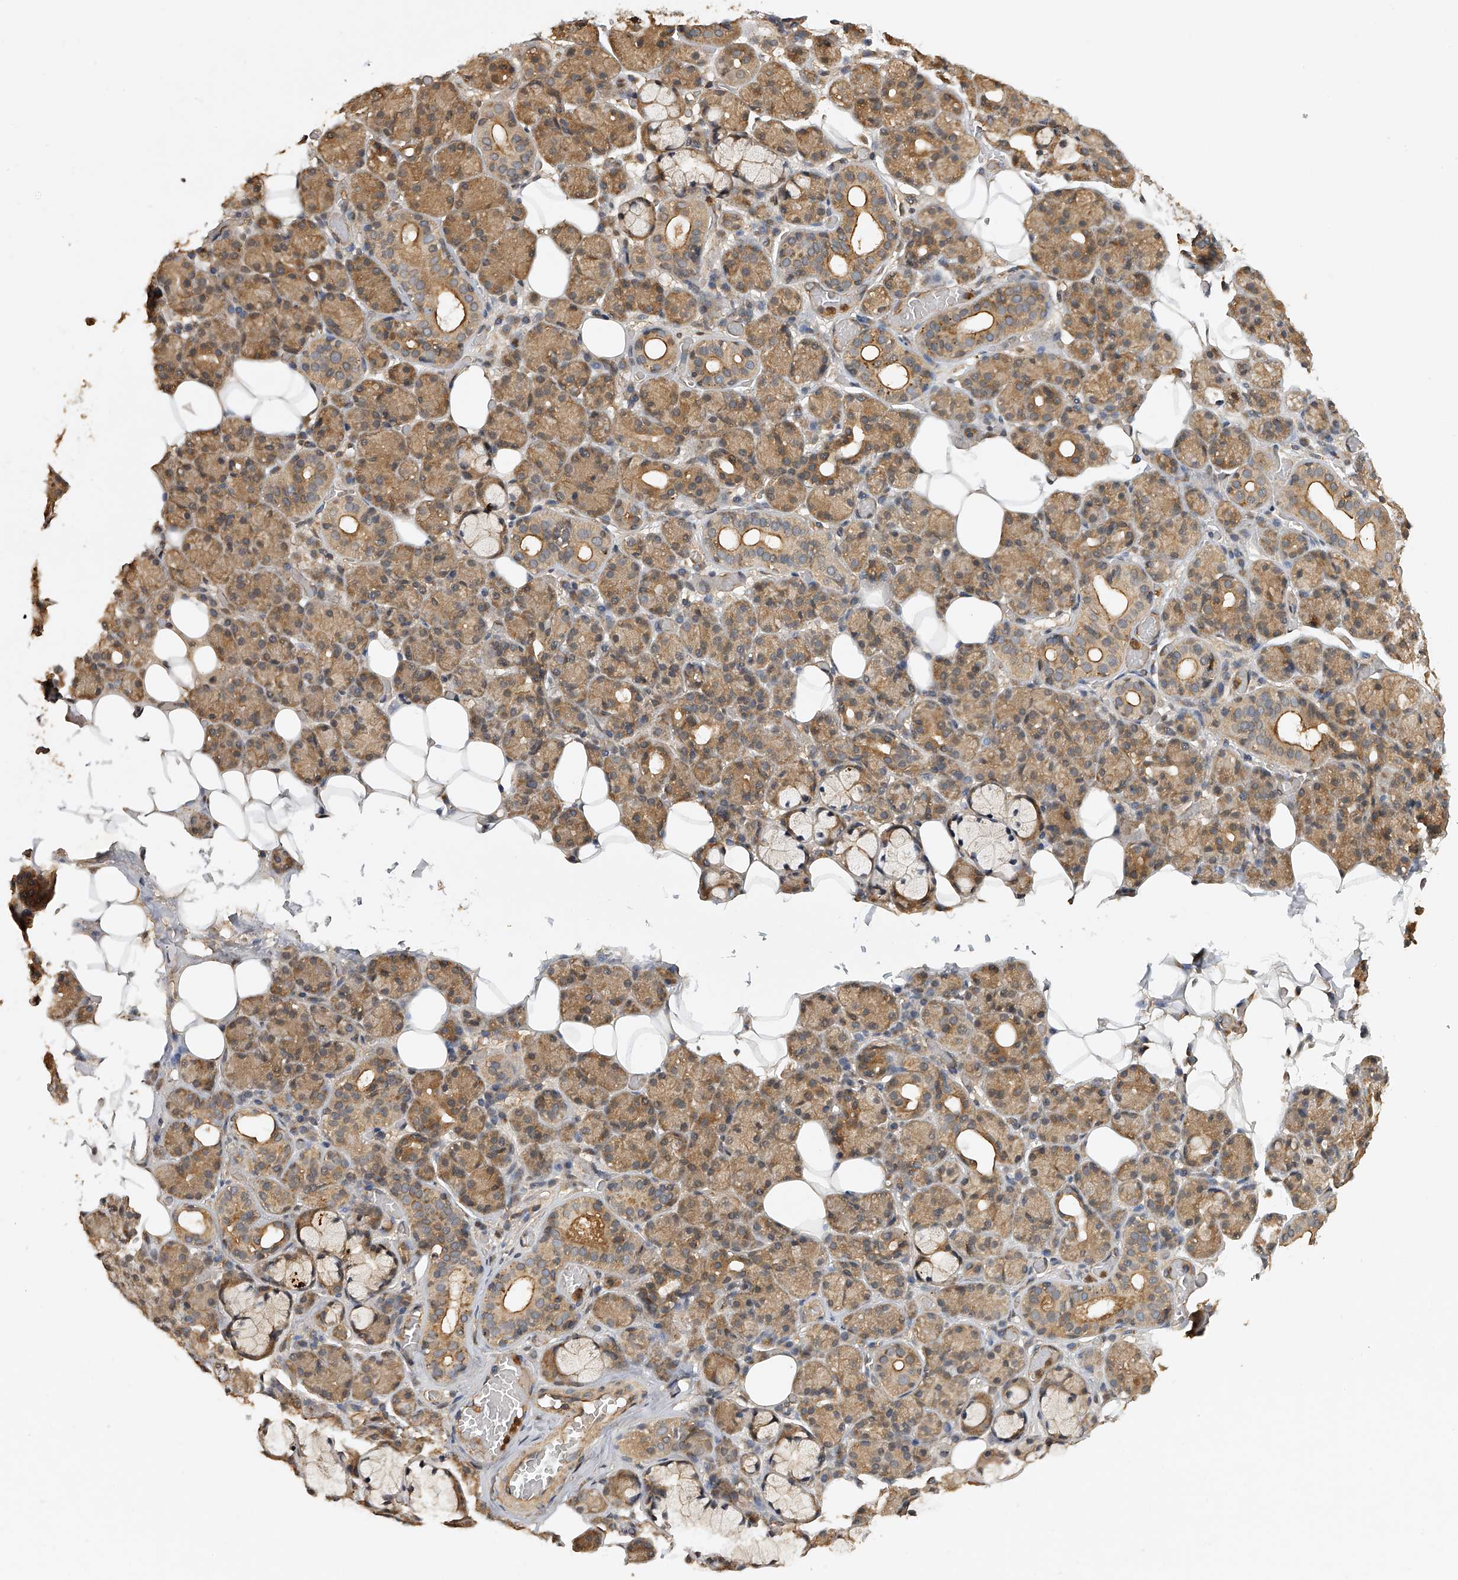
{"staining": {"intensity": "moderate", "quantity": ">75%", "location": "cytoplasmic/membranous"}, "tissue": "salivary gland", "cell_type": "Glandular cells", "image_type": "normal", "snomed": [{"axis": "morphology", "description": "Normal tissue, NOS"}, {"axis": "topography", "description": "Salivary gland"}], "caption": "This photomicrograph shows benign salivary gland stained with IHC to label a protein in brown. The cytoplasmic/membranous of glandular cells show moderate positivity for the protein. Nuclei are counter-stained blue.", "gene": "PTPRA", "patient": {"sex": "male", "age": 63}}